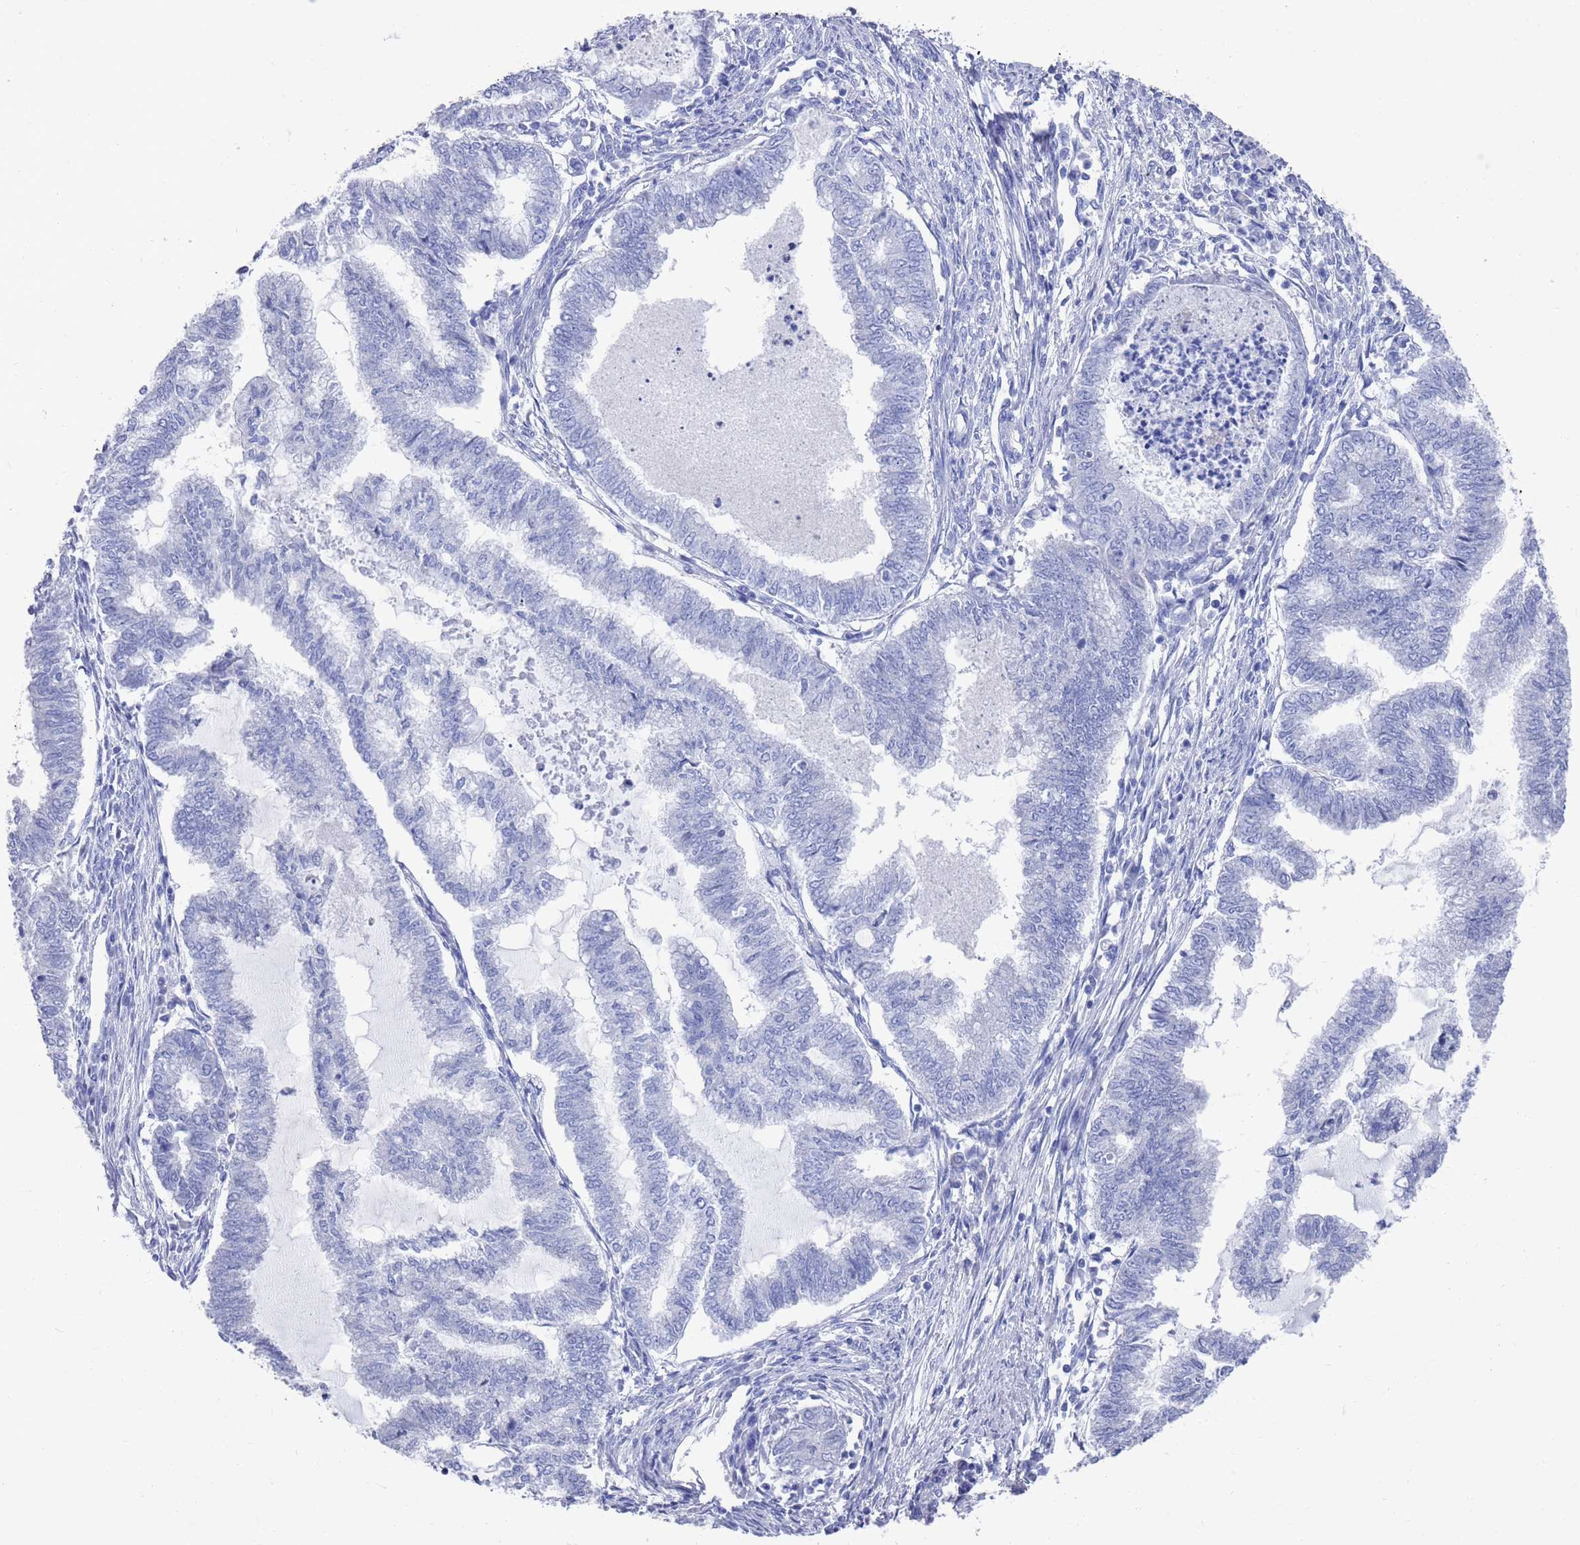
{"staining": {"intensity": "negative", "quantity": "none", "location": "none"}, "tissue": "endometrial cancer", "cell_type": "Tumor cells", "image_type": "cancer", "snomed": [{"axis": "morphology", "description": "Adenocarcinoma, NOS"}, {"axis": "topography", "description": "Endometrium"}], "caption": "Human adenocarcinoma (endometrial) stained for a protein using IHC demonstrates no staining in tumor cells.", "gene": "MTMR2", "patient": {"sex": "female", "age": 79}}